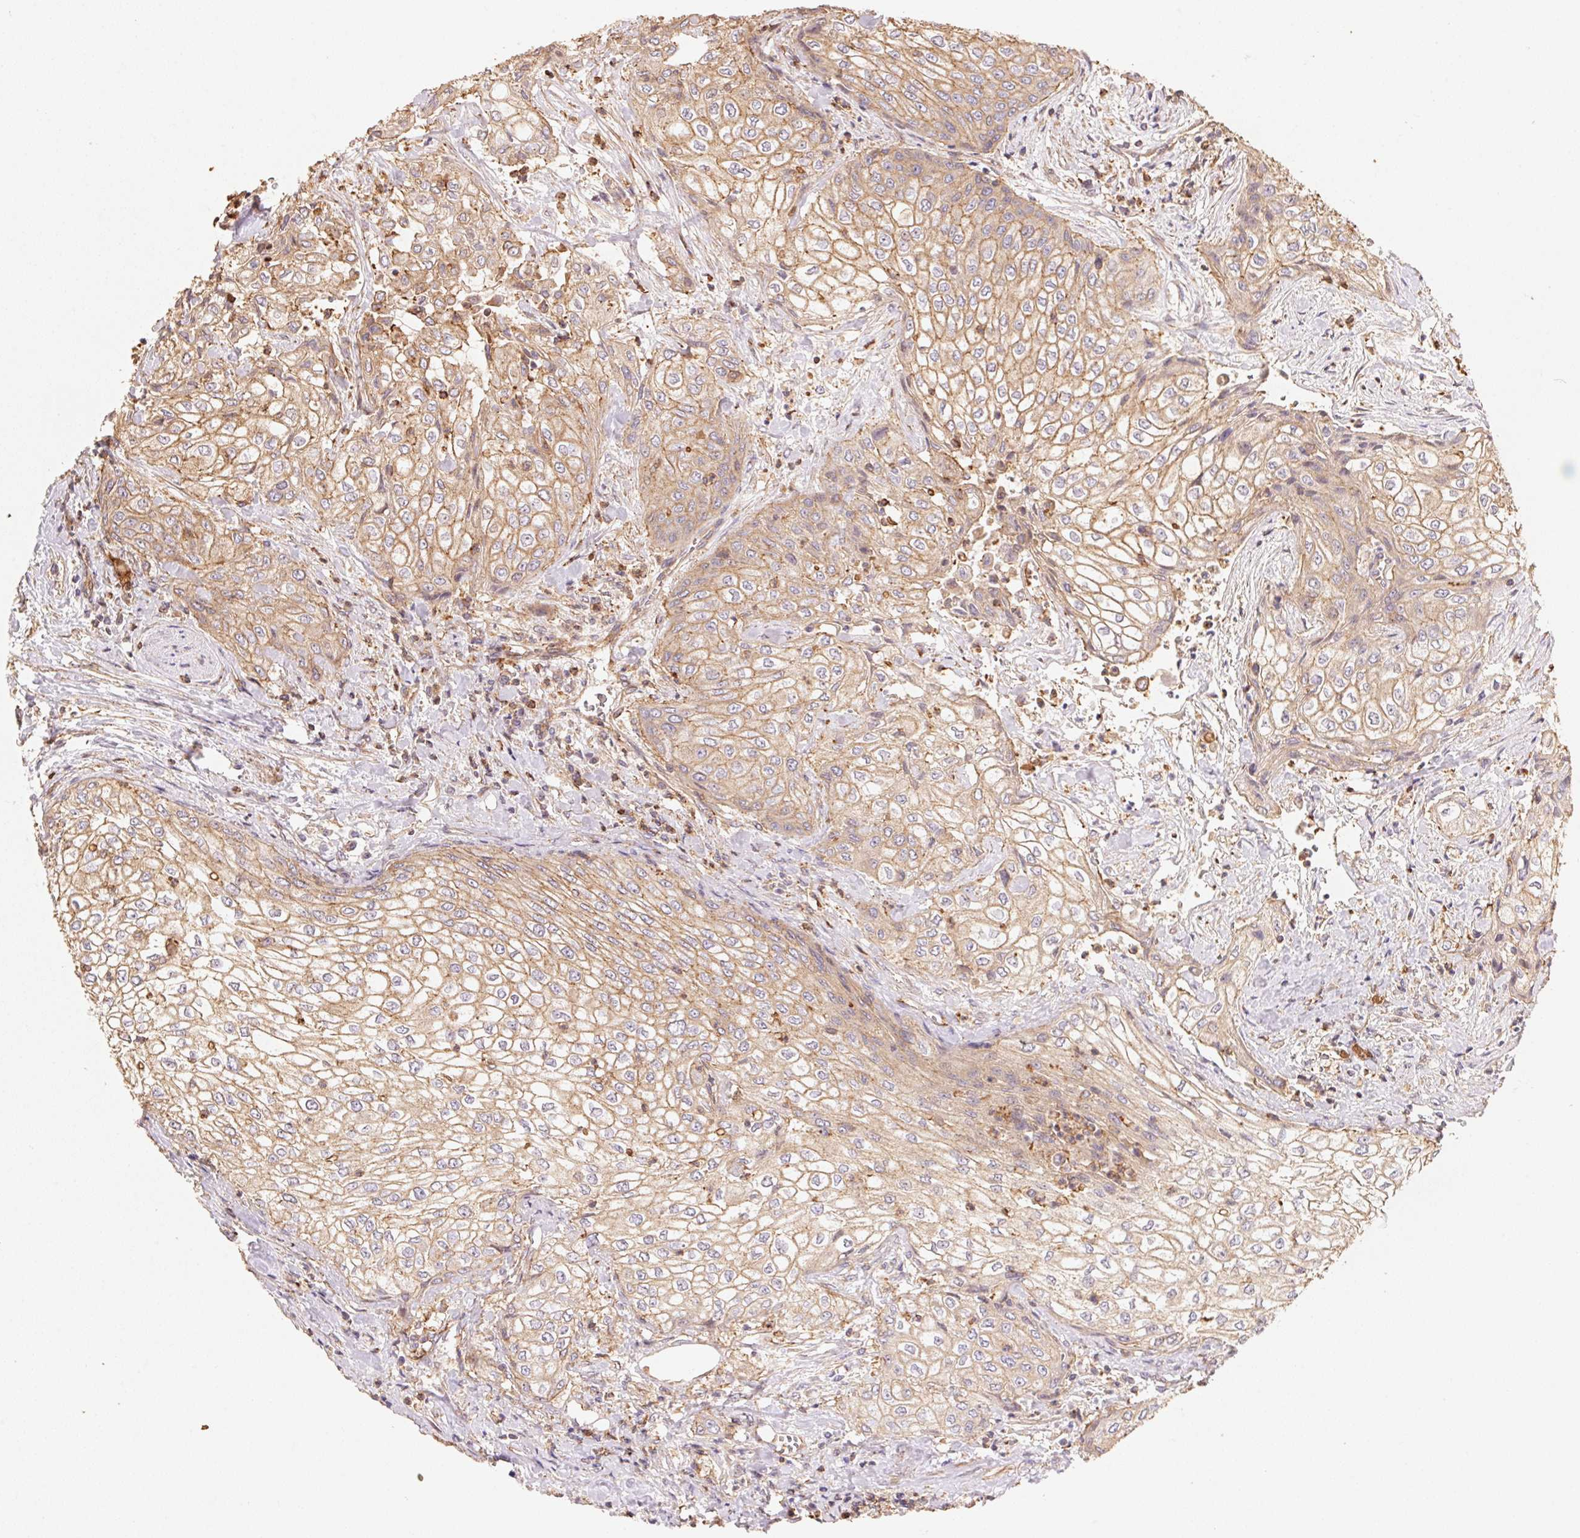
{"staining": {"intensity": "moderate", "quantity": ">75%", "location": "cytoplasmic/membranous"}, "tissue": "urothelial cancer", "cell_type": "Tumor cells", "image_type": "cancer", "snomed": [{"axis": "morphology", "description": "Urothelial carcinoma, High grade"}, {"axis": "topography", "description": "Urinary bladder"}], "caption": "Tumor cells reveal medium levels of moderate cytoplasmic/membranous expression in about >75% of cells in human urothelial cancer.", "gene": "FRAS1", "patient": {"sex": "male", "age": 62}}